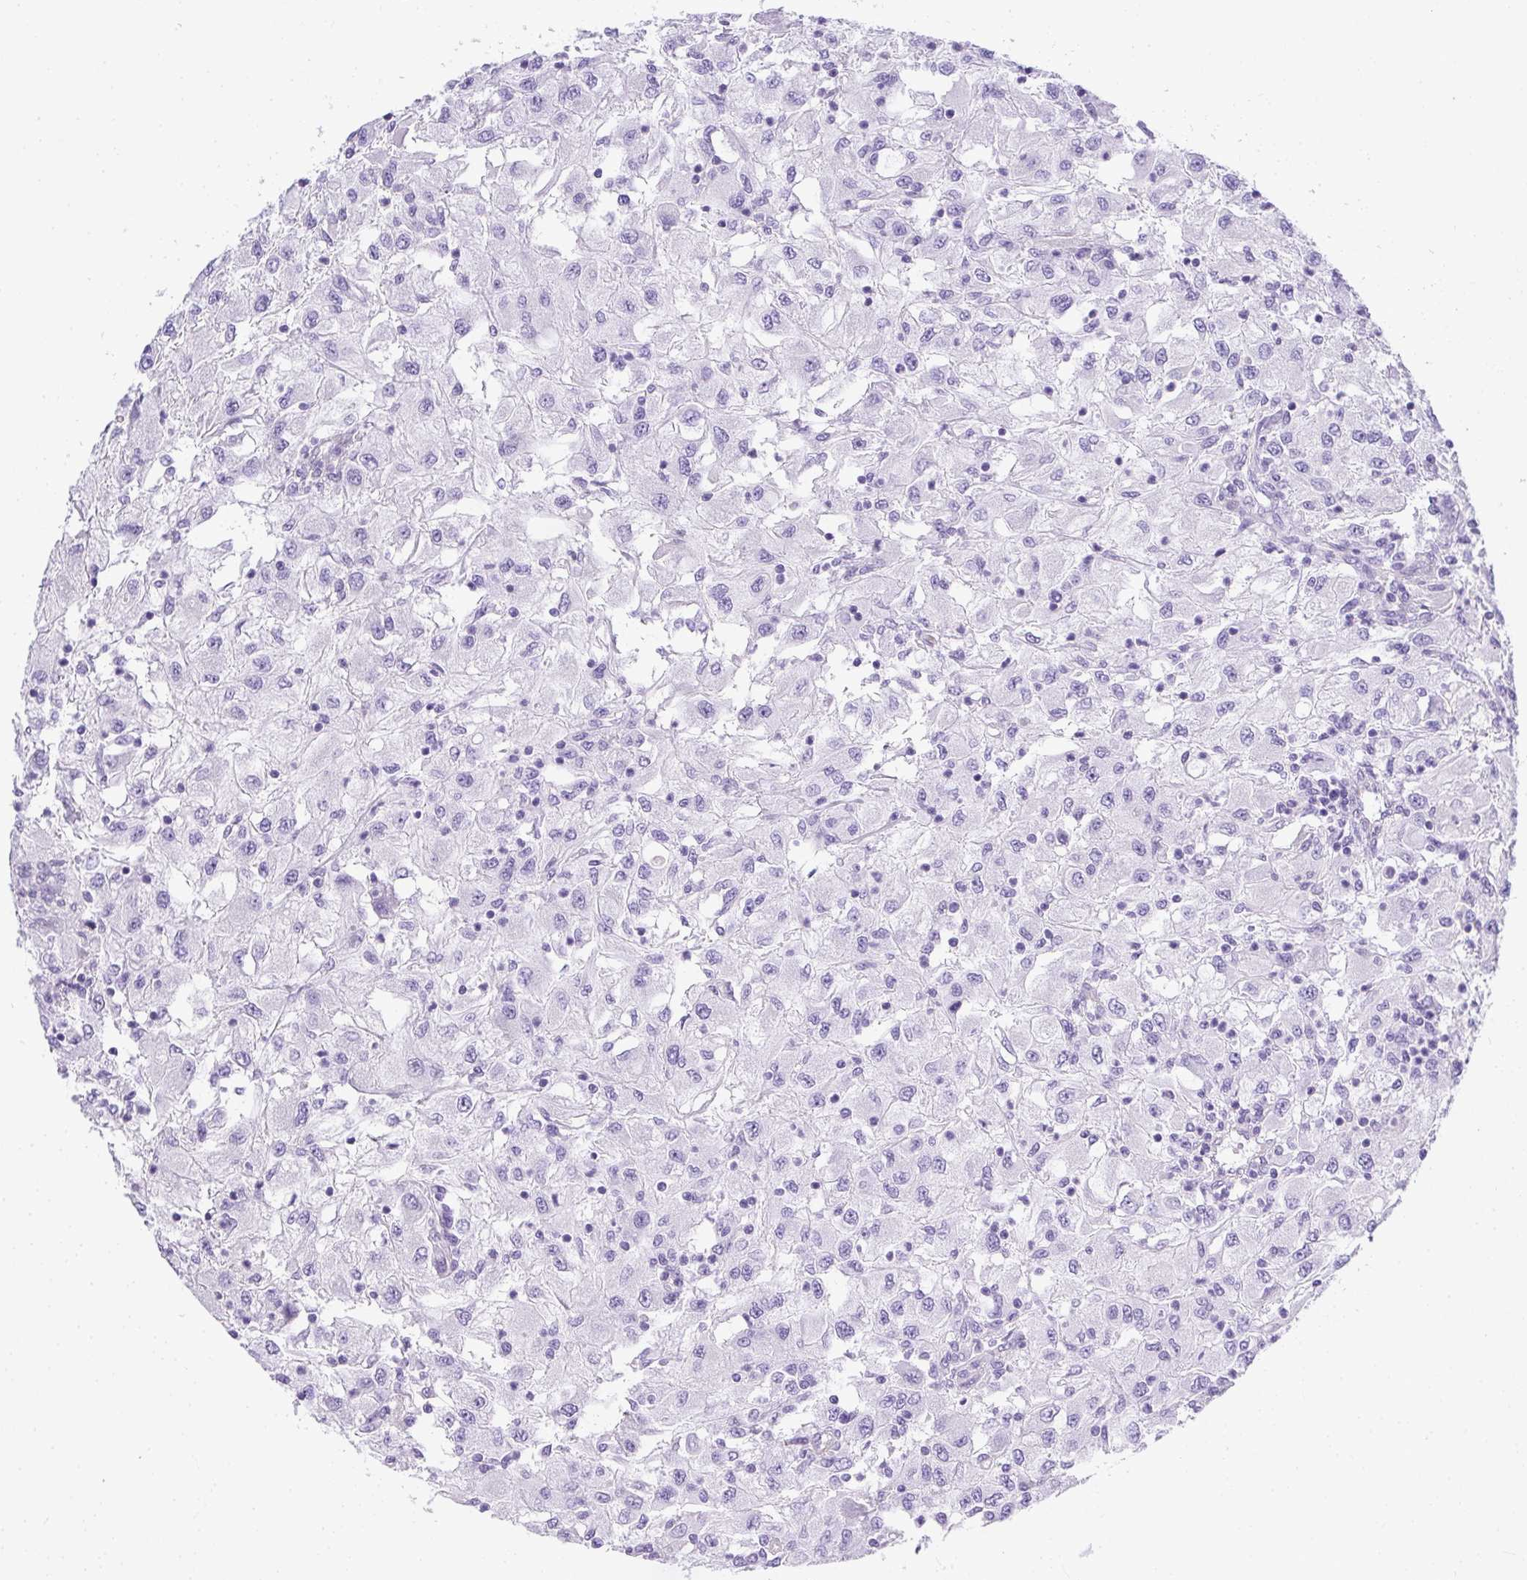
{"staining": {"intensity": "negative", "quantity": "none", "location": "none"}, "tissue": "renal cancer", "cell_type": "Tumor cells", "image_type": "cancer", "snomed": [{"axis": "morphology", "description": "Adenocarcinoma, NOS"}, {"axis": "topography", "description": "Kidney"}], "caption": "Protein analysis of adenocarcinoma (renal) shows no significant expression in tumor cells.", "gene": "PLPPR3", "patient": {"sex": "female", "age": 67}}